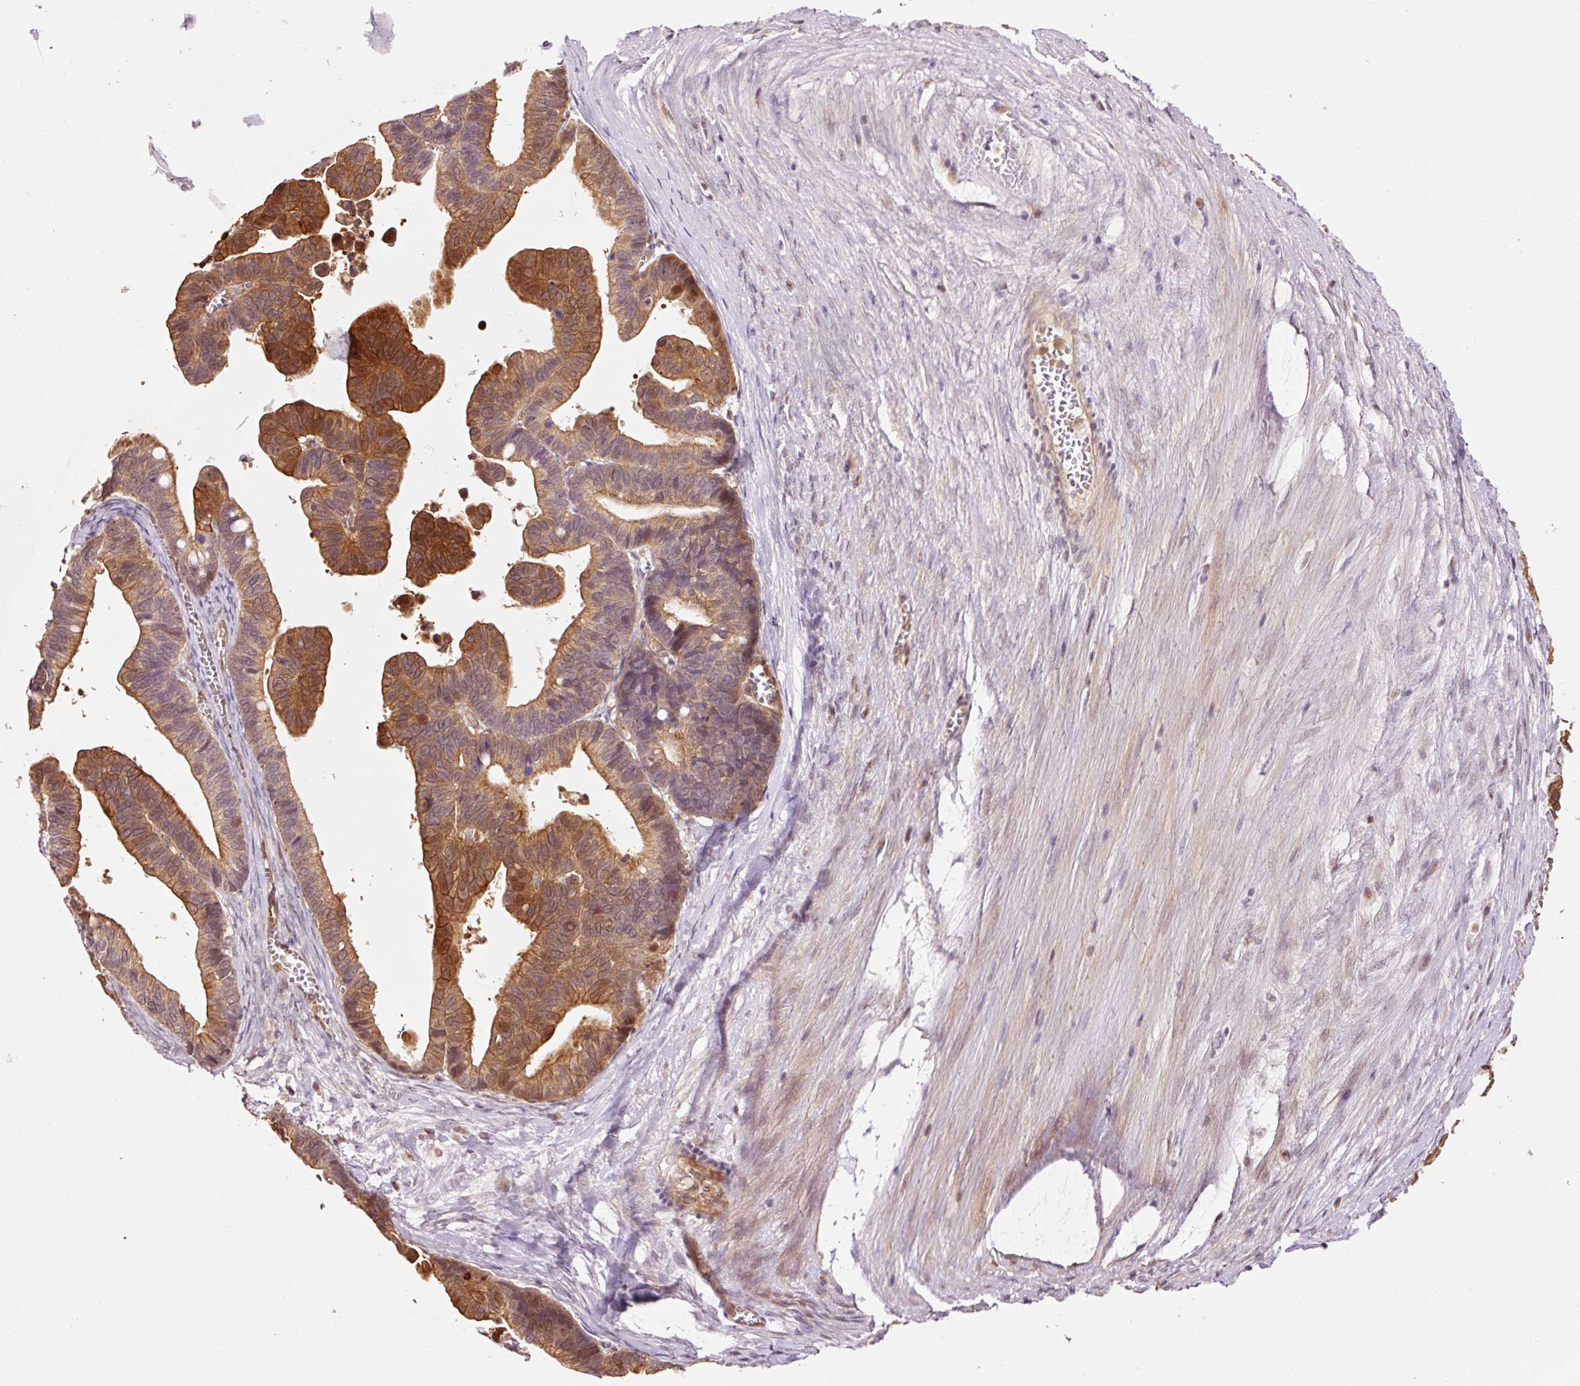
{"staining": {"intensity": "strong", "quantity": ">75%", "location": "cytoplasmic/membranous,nuclear"}, "tissue": "ovarian cancer", "cell_type": "Tumor cells", "image_type": "cancer", "snomed": [{"axis": "morphology", "description": "Cystadenocarcinoma, serous, NOS"}, {"axis": "topography", "description": "Ovary"}], "caption": "Protein staining exhibits strong cytoplasmic/membranous and nuclear positivity in approximately >75% of tumor cells in serous cystadenocarcinoma (ovarian). (brown staining indicates protein expression, while blue staining denotes nuclei).", "gene": "FBXL14", "patient": {"sex": "female", "age": 56}}